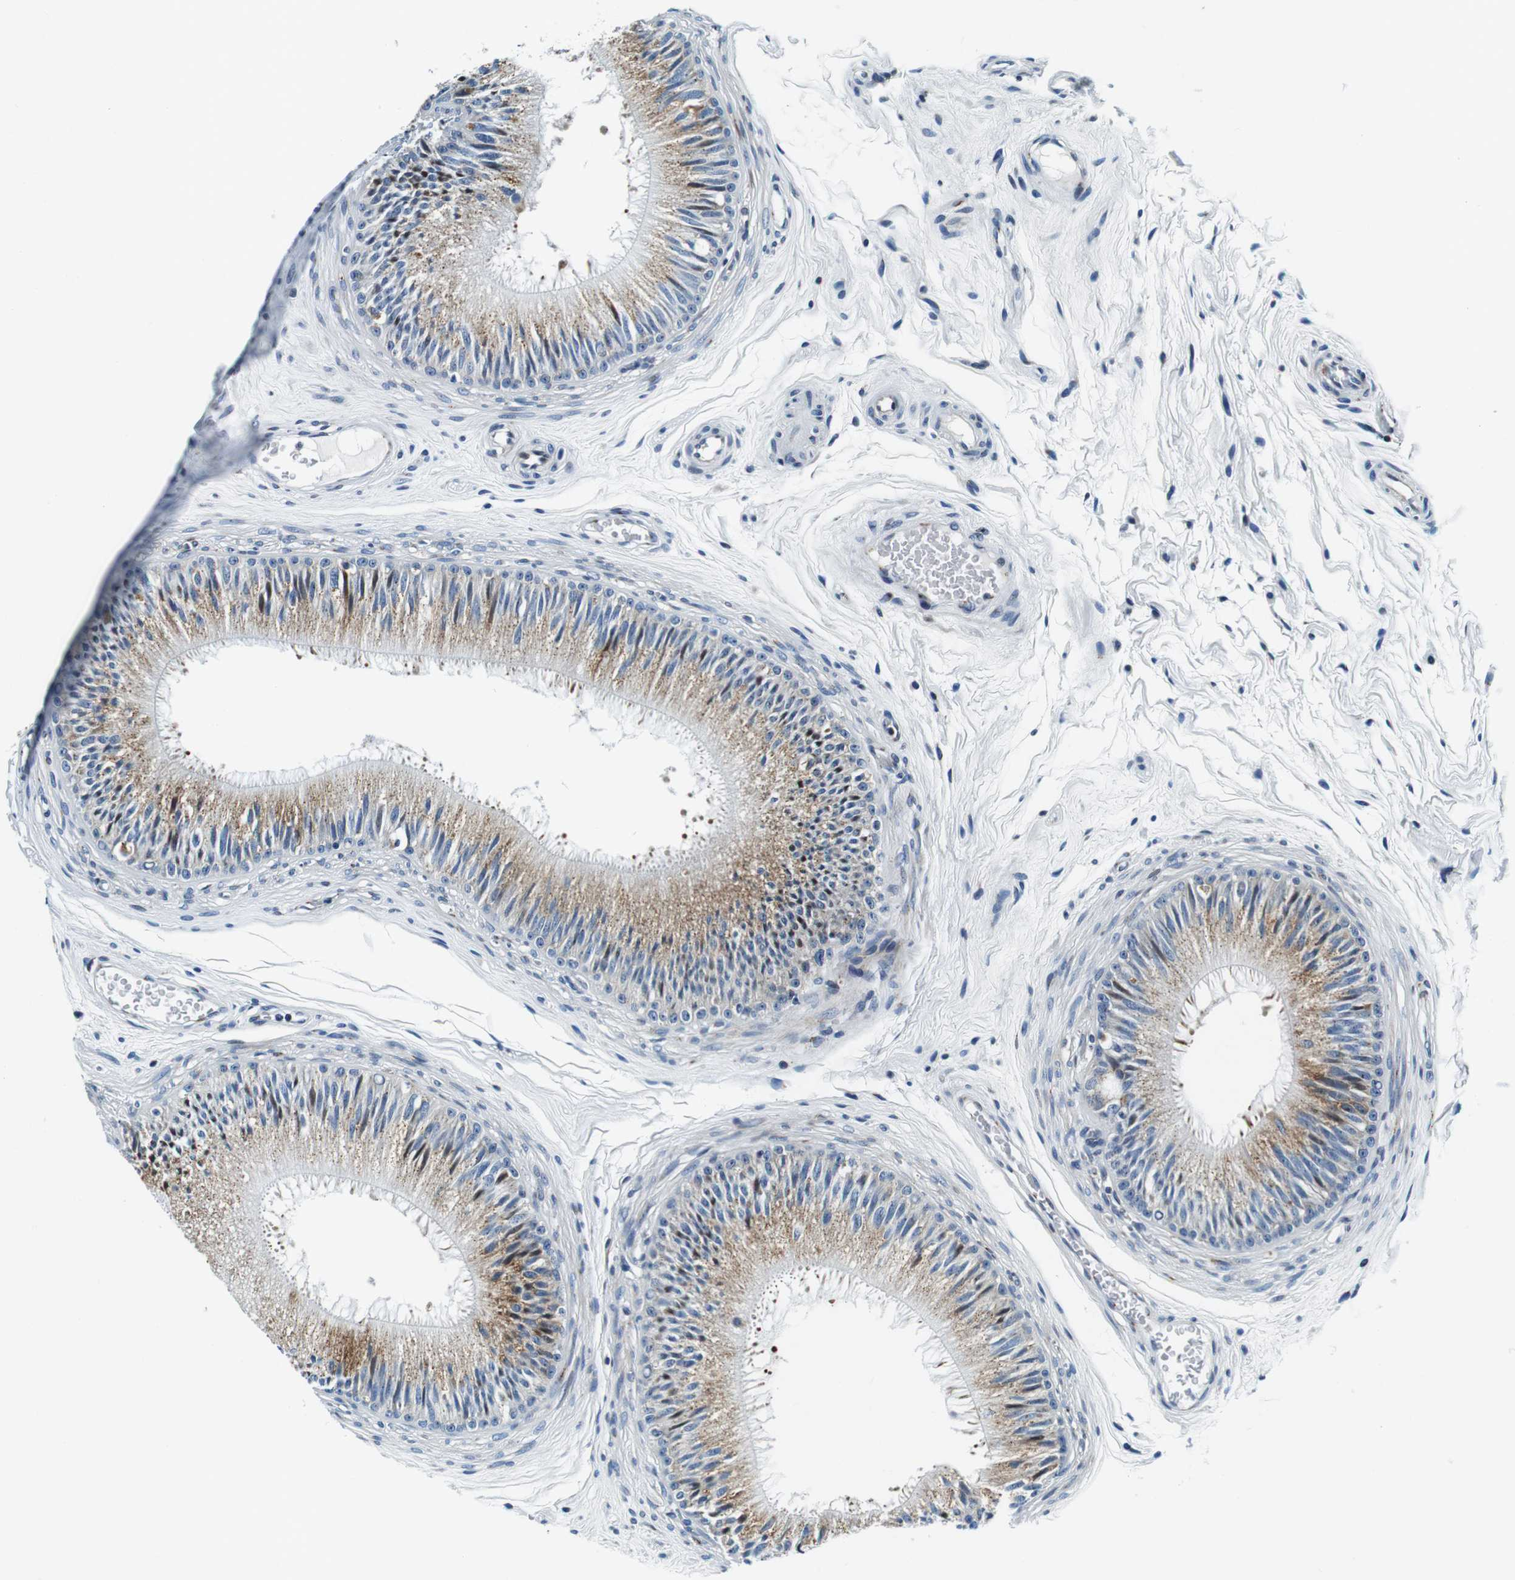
{"staining": {"intensity": "moderate", "quantity": ">75%", "location": "cytoplasmic/membranous"}, "tissue": "epididymis", "cell_type": "Glandular cells", "image_type": "normal", "snomed": [{"axis": "morphology", "description": "Normal tissue, NOS"}, {"axis": "topography", "description": "Testis"}, {"axis": "topography", "description": "Epididymis"}], "caption": "A histopathology image of human epididymis stained for a protein shows moderate cytoplasmic/membranous brown staining in glandular cells.", "gene": "FAR2", "patient": {"sex": "male", "age": 36}}